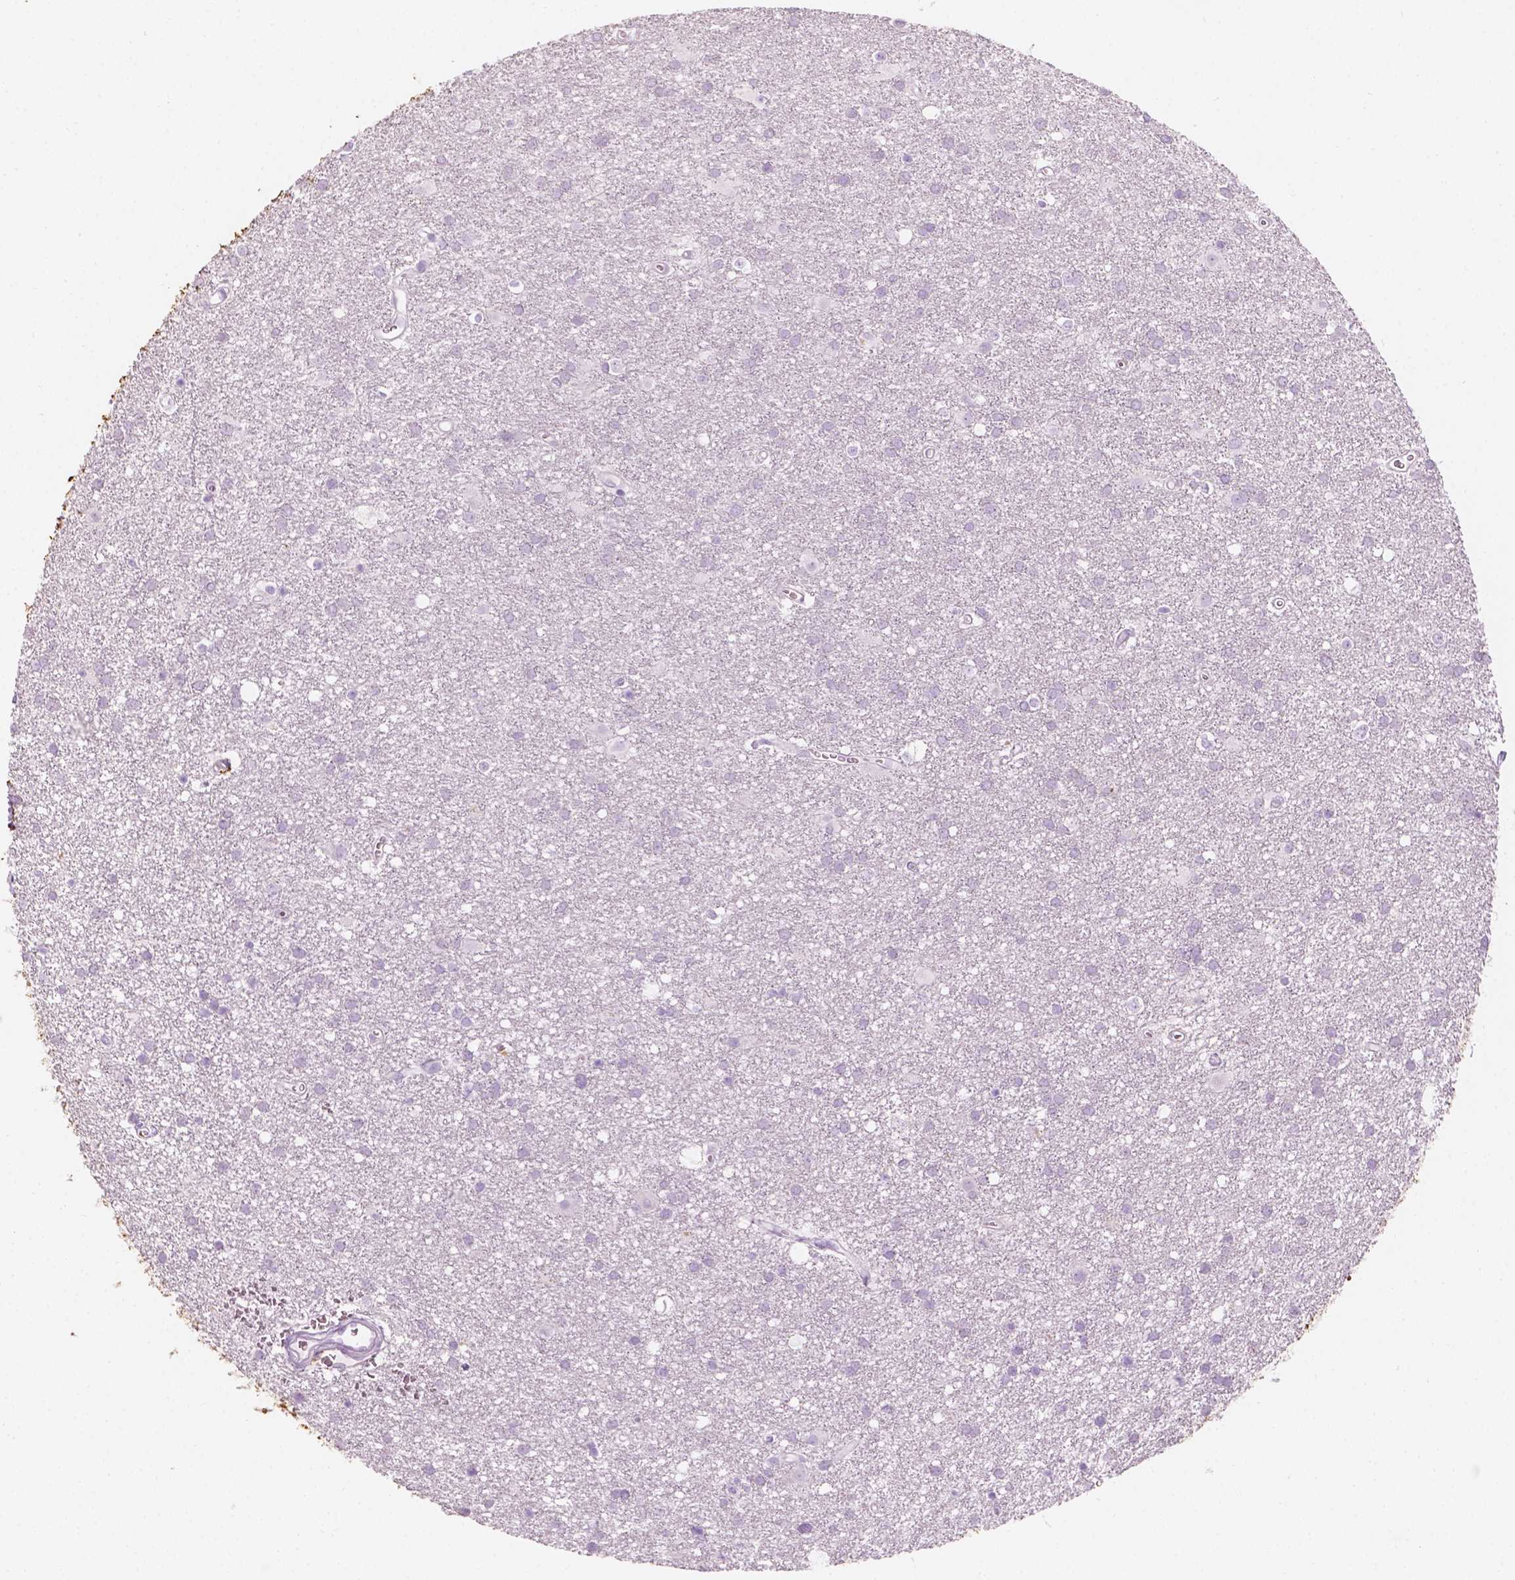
{"staining": {"intensity": "negative", "quantity": "none", "location": "none"}, "tissue": "glioma", "cell_type": "Tumor cells", "image_type": "cancer", "snomed": [{"axis": "morphology", "description": "Glioma, malignant, Low grade"}, {"axis": "topography", "description": "Brain"}], "caption": "Tumor cells show no significant positivity in malignant low-grade glioma.", "gene": "CES1", "patient": {"sex": "male", "age": 58}}